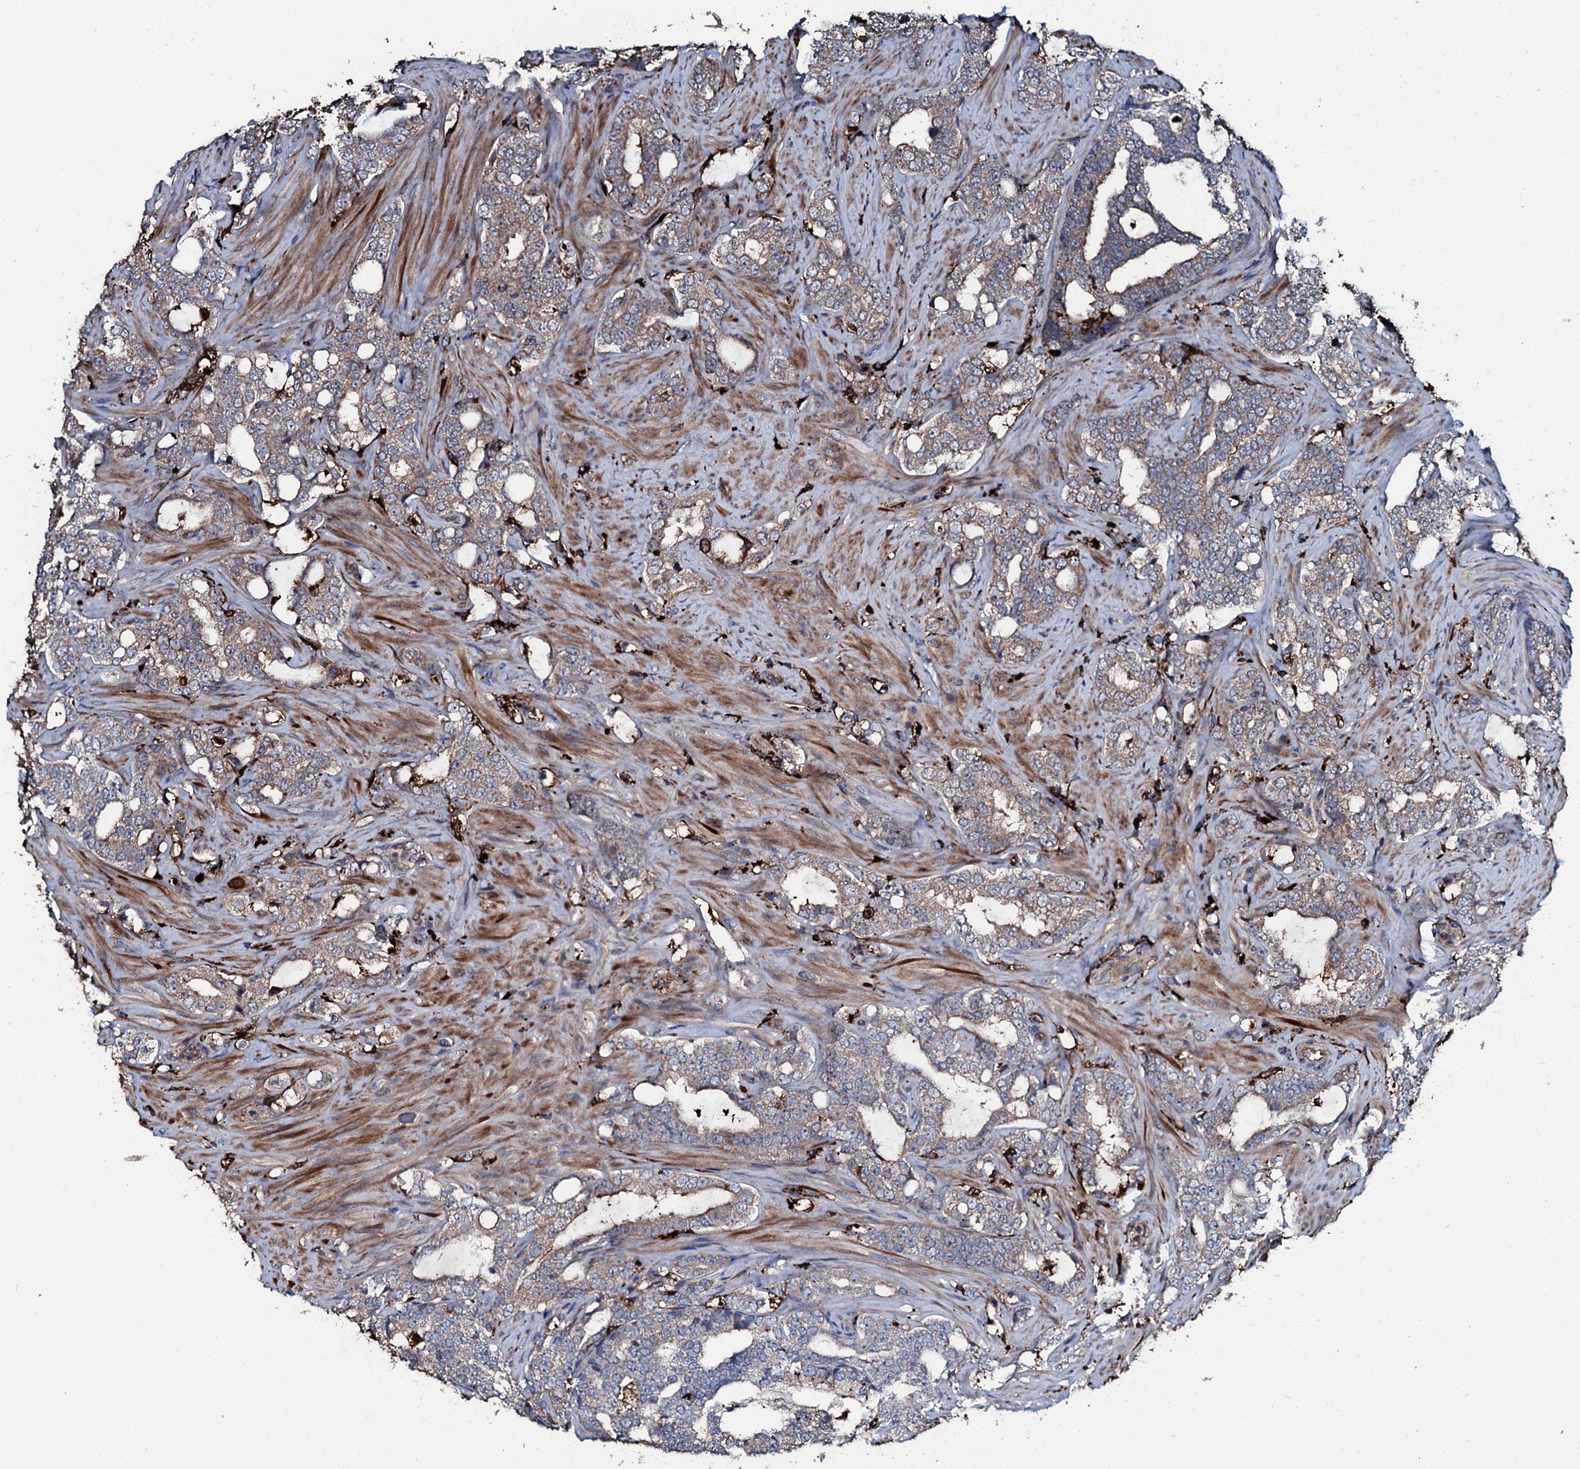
{"staining": {"intensity": "weak", "quantity": "25%-75%", "location": "cytoplasmic/membranous"}, "tissue": "prostate cancer", "cell_type": "Tumor cells", "image_type": "cancer", "snomed": [{"axis": "morphology", "description": "Adenocarcinoma, High grade"}, {"axis": "topography", "description": "Prostate"}], "caption": "Prostate high-grade adenocarcinoma was stained to show a protein in brown. There is low levels of weak cytoplasmic/membranous staining in about 25%-75% of tumor cells. The protein is shown in brown color, while the nuclei are stained blue.", "gene": "TPGS2", "patient": {"sex": "male", "age": 64}}